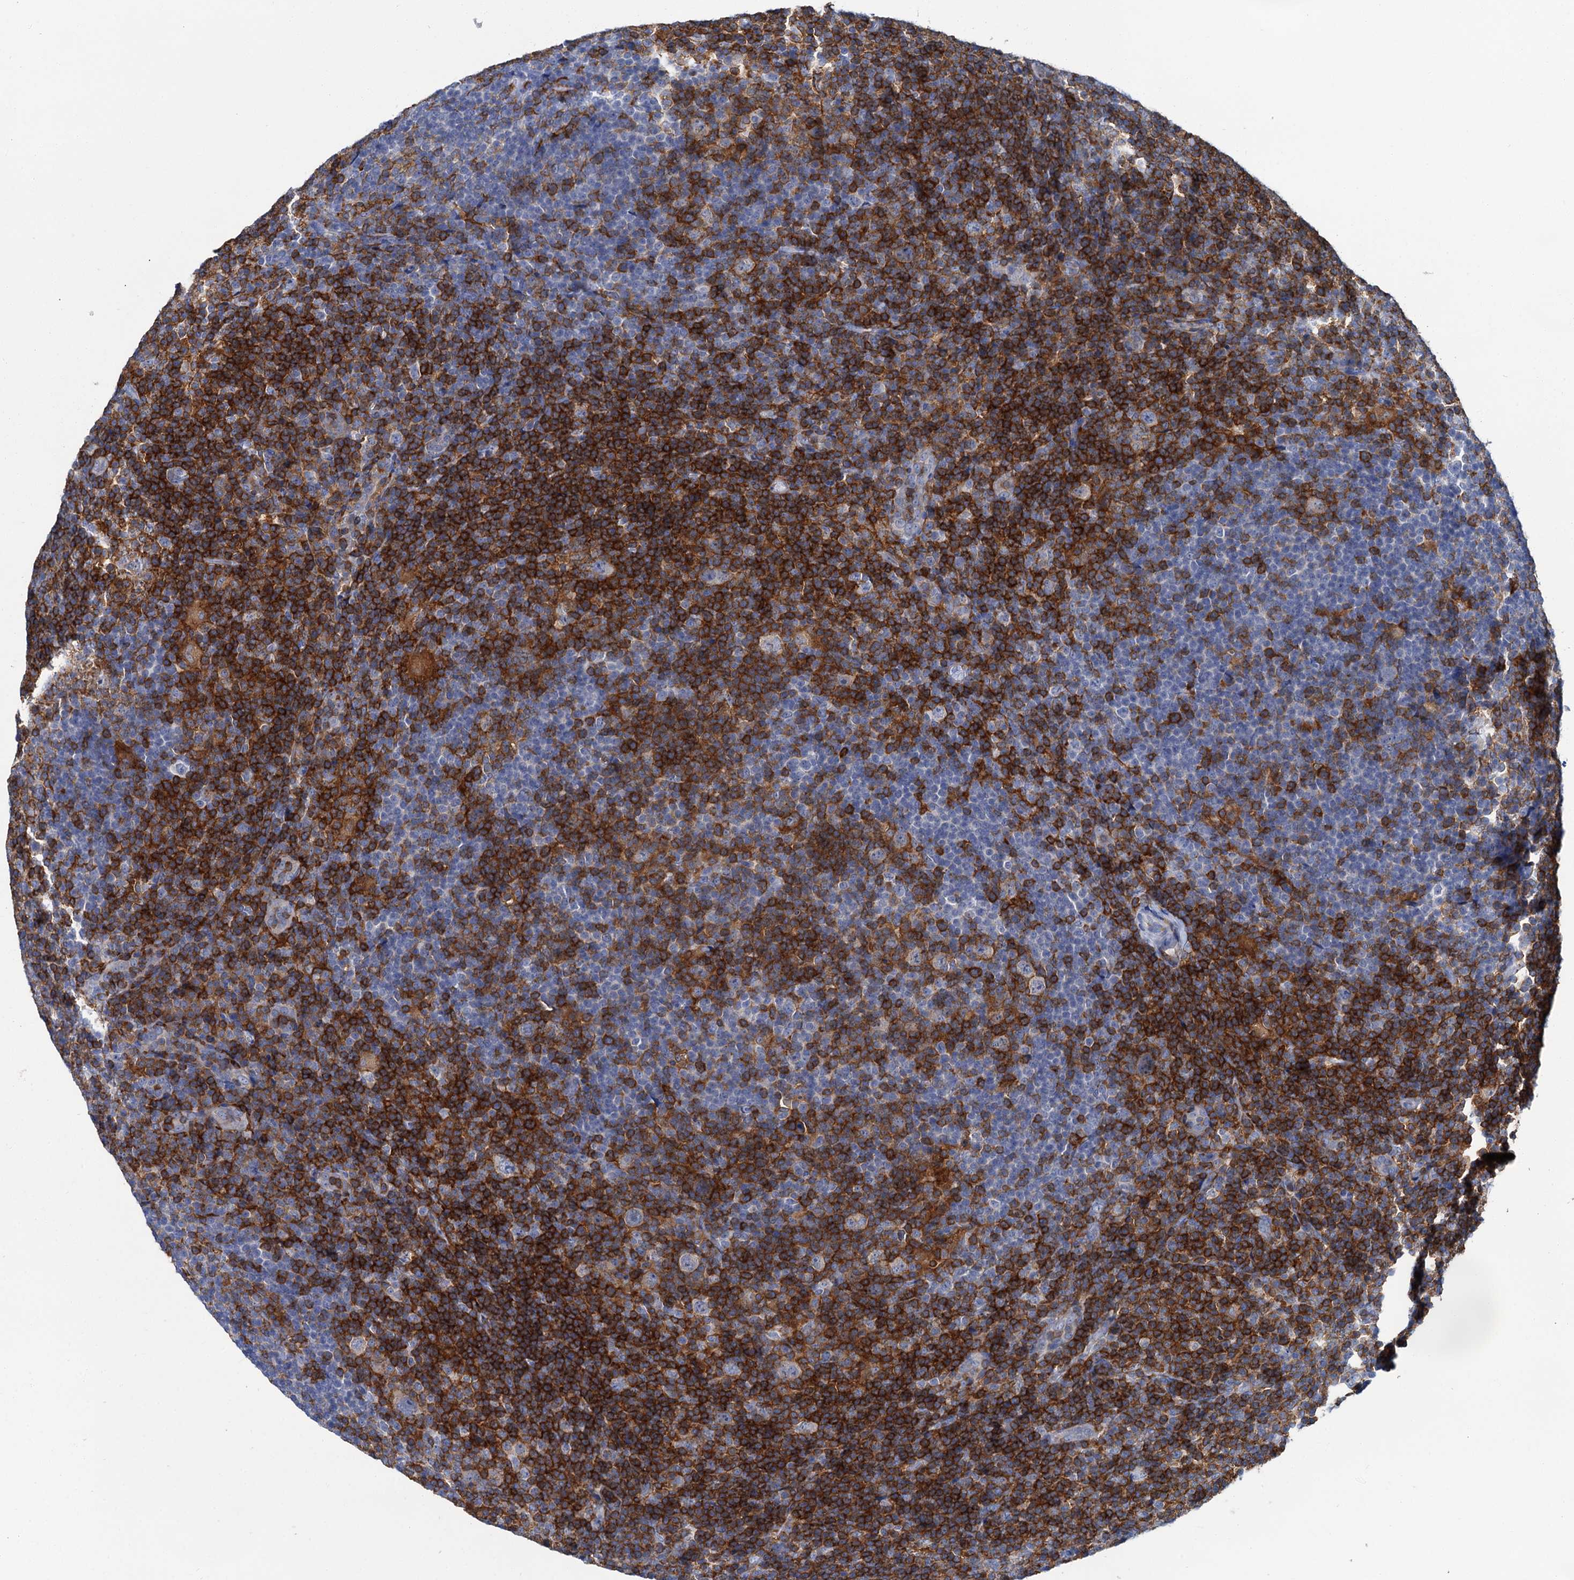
{"staining": {"intensity": "weak", "quantity": ">75%", "location": "cytoplasmic/membranous"}, "tissue": "lymphoma", "cell_type": "Tumor cells", "image_type": "cancer", "snomed": [{"axis": "morphology", "description": "Hodgkin's disease, NOS"}, {"axis": "topography", "description": "Lymph node"}], "caption": "Immunohistochemistry (IHC) of lymphoma shows low levels of weak cytoplasmic/membranous positivity in about >75% of tumor cells. (Brightfield microscopy of DAB IHC at high magnification).", "gene": "FGFR2", "patient": {"sex": "female", "age": 57}}